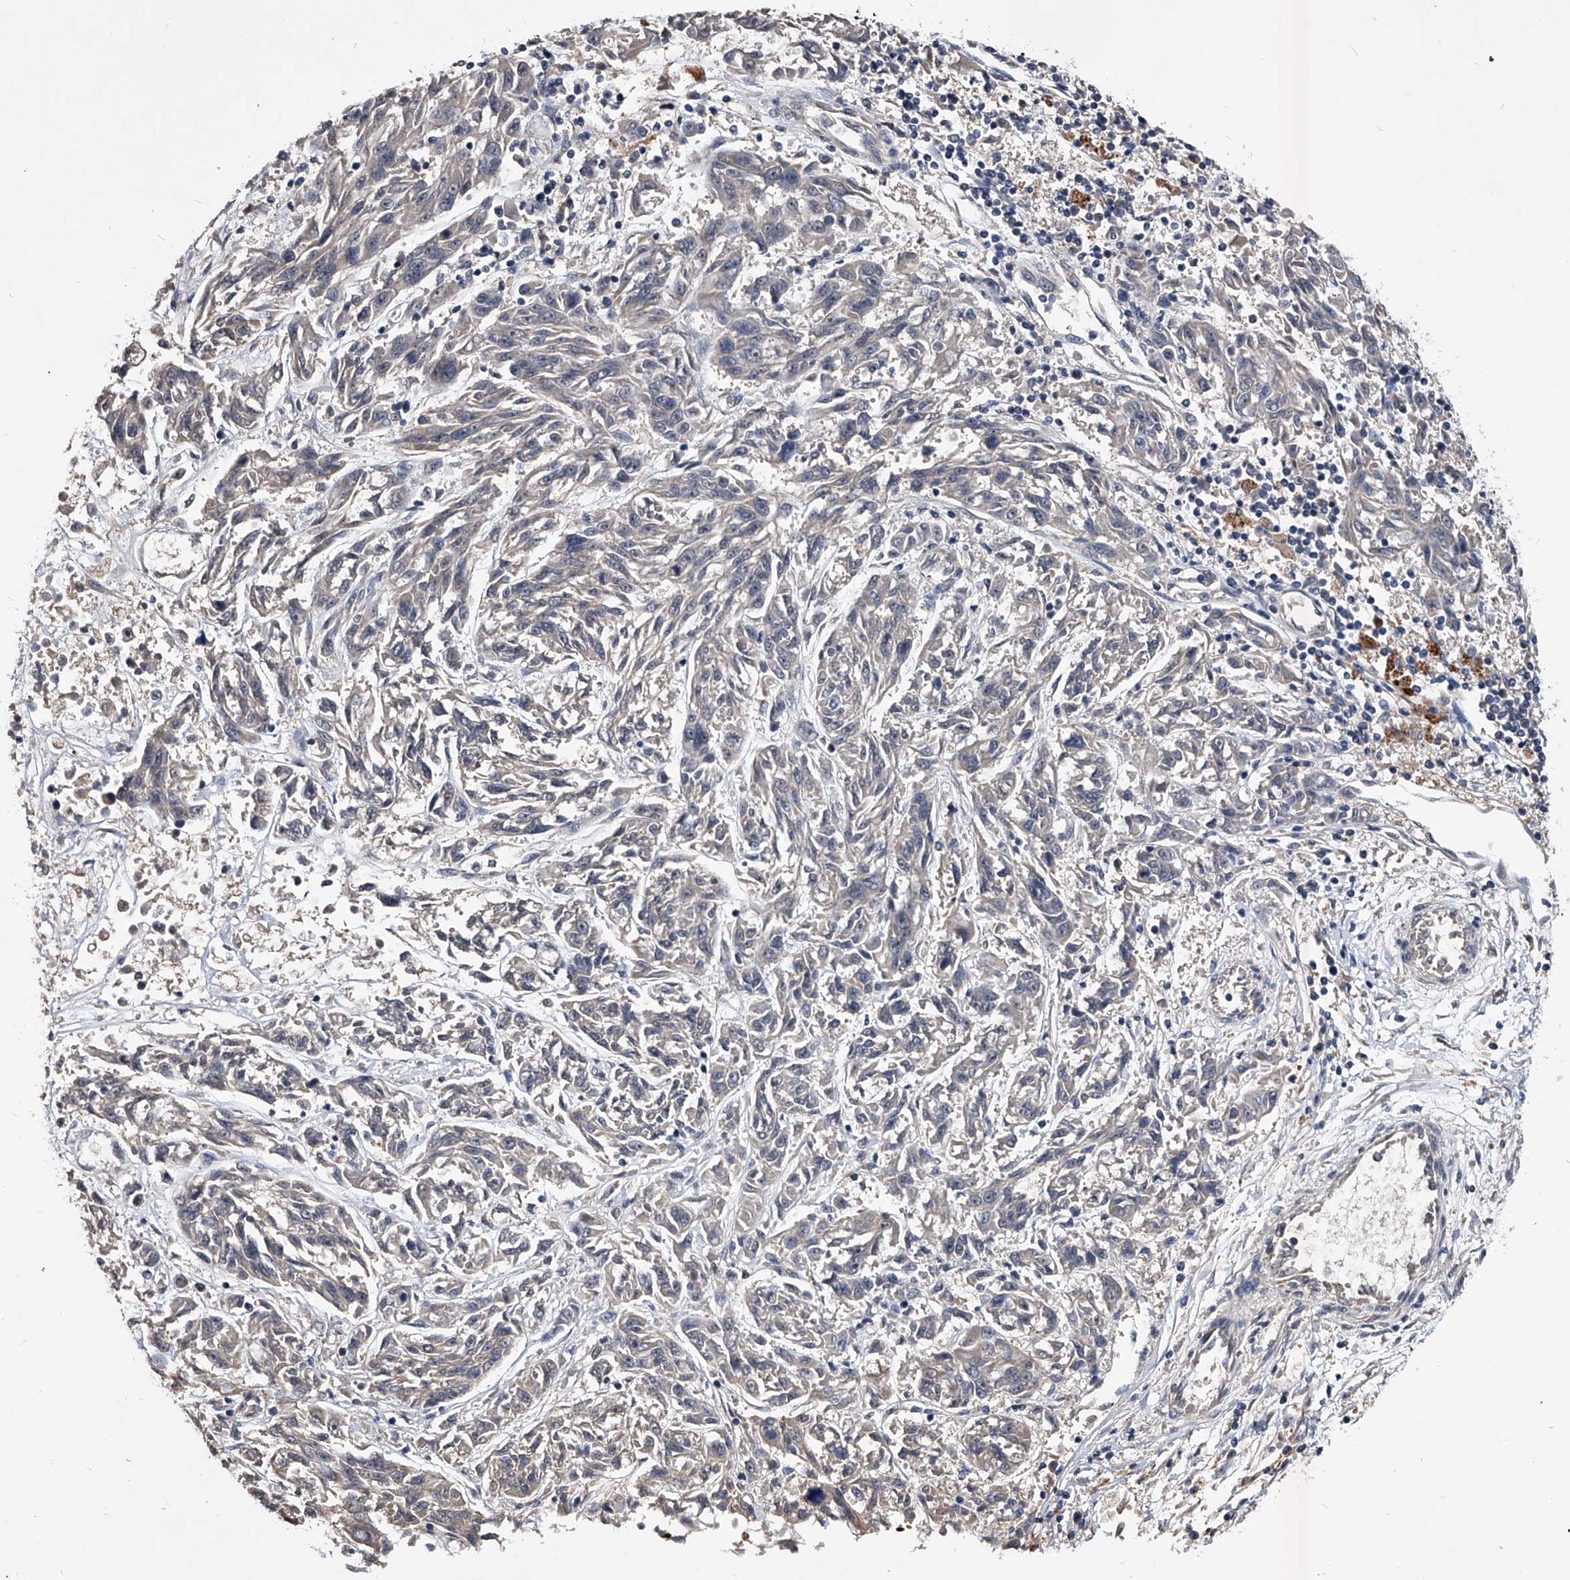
{"staining": {"intensity": "negative", "quantity": "none", "location": "none"}, "tissue": "melanoma", "cell_type": "Tumor cells", "image_type": "cancer", "snomed": [{"axis": "morphology", "description": "Malignant melanoma, NOS"}, {"axis": "topography", "description": "Skin"}], "caption": "Immunohistochemical staining of human melanoma demonstrates no significant positivity in tumor cells.", "gene": "ZNF30", "patient": {"sex": "male", "age": 53}}